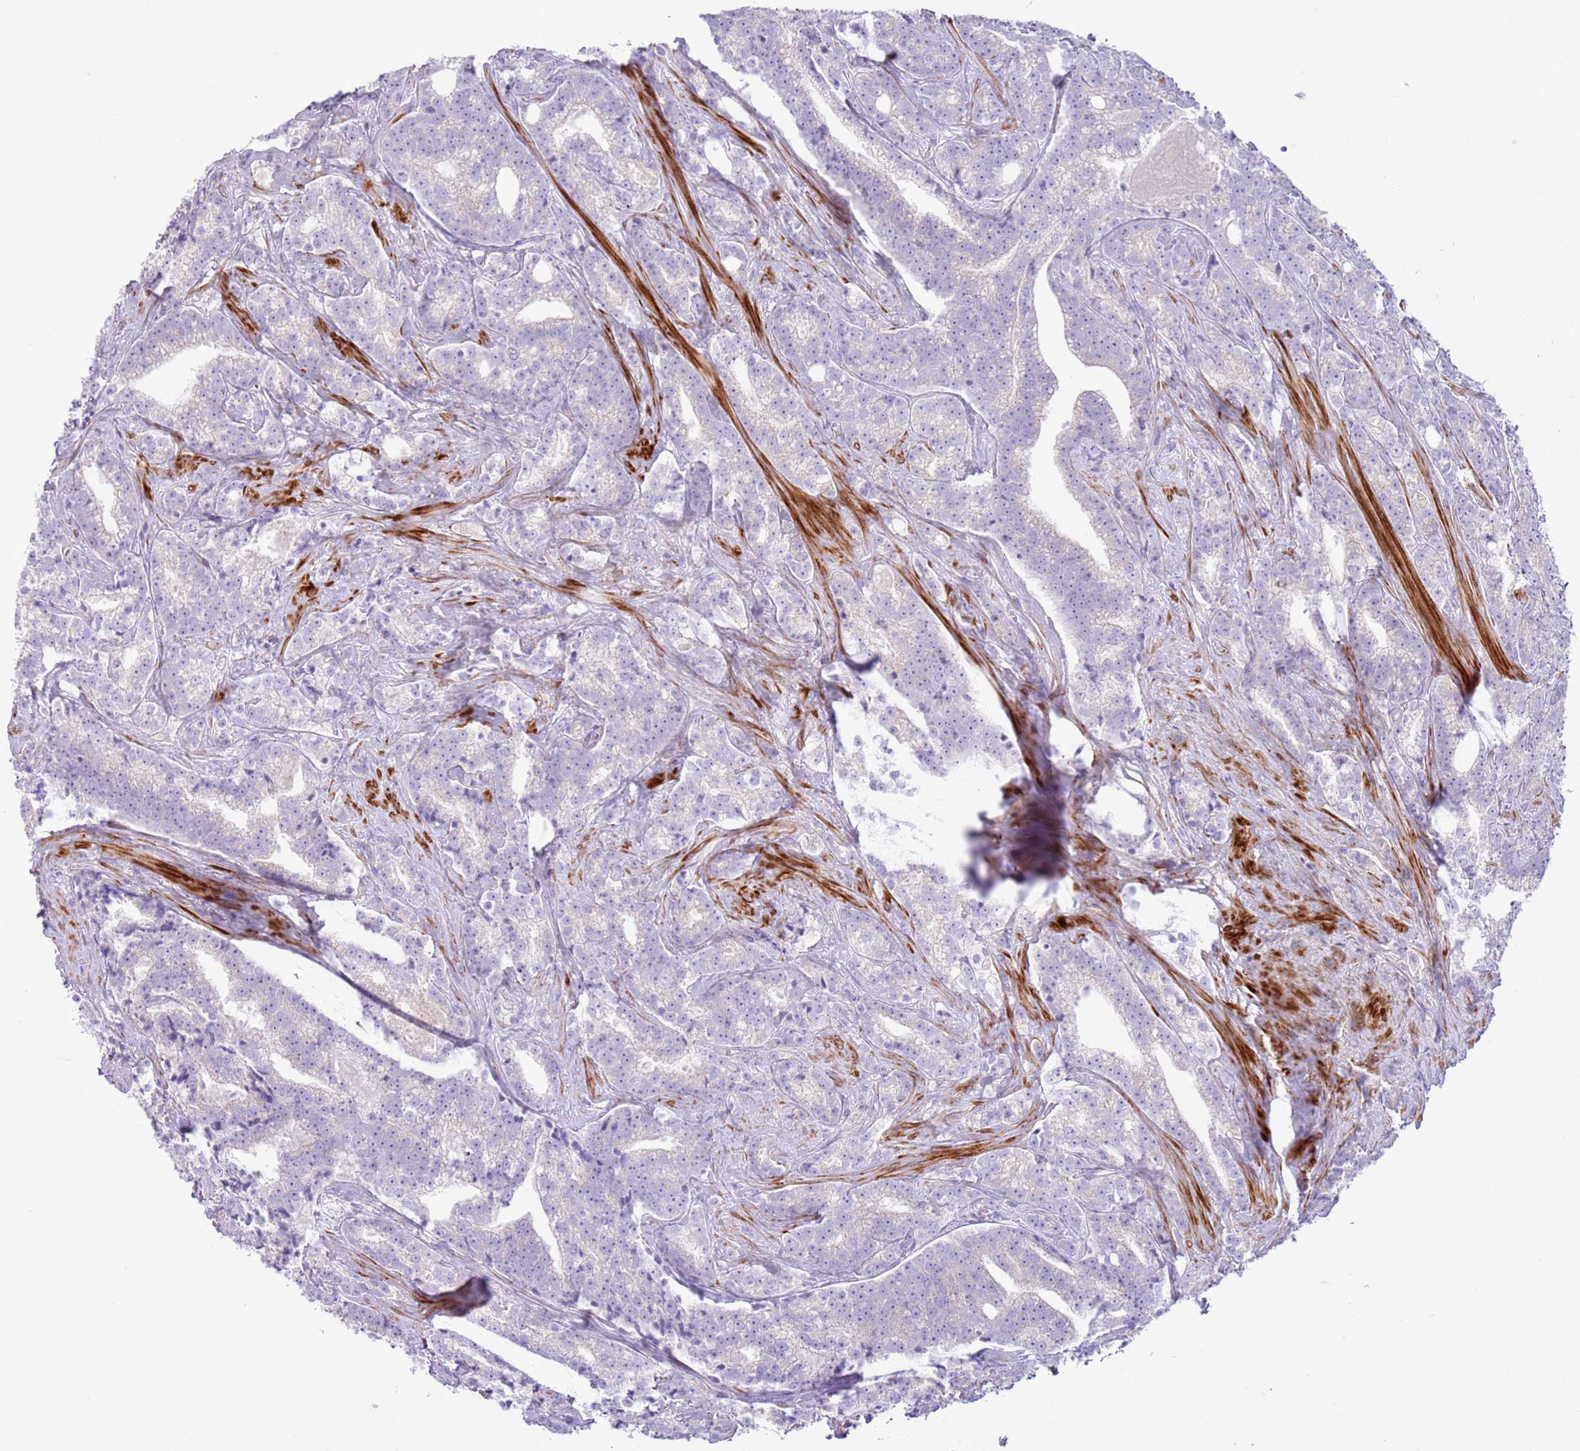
{"staining": {"intensity": "negative", "quantity": "none", "location": "none"}, "tissue": "prostate cancer", "cell_type": "Tumor cells", "image_type": "cancer", "snomed": [{"axis": "morphology", "description": "Adenocarcinoma, High grade"}, {"axis": "topography", "description": "Prostate"}], "caption": "This is a image of immunohistochemistry (IHC) staining of prostate cancer, which shows no positivity in tumor cells.", "gene": "ZNF239", "patient": {"sex": "male", "age": 67}}